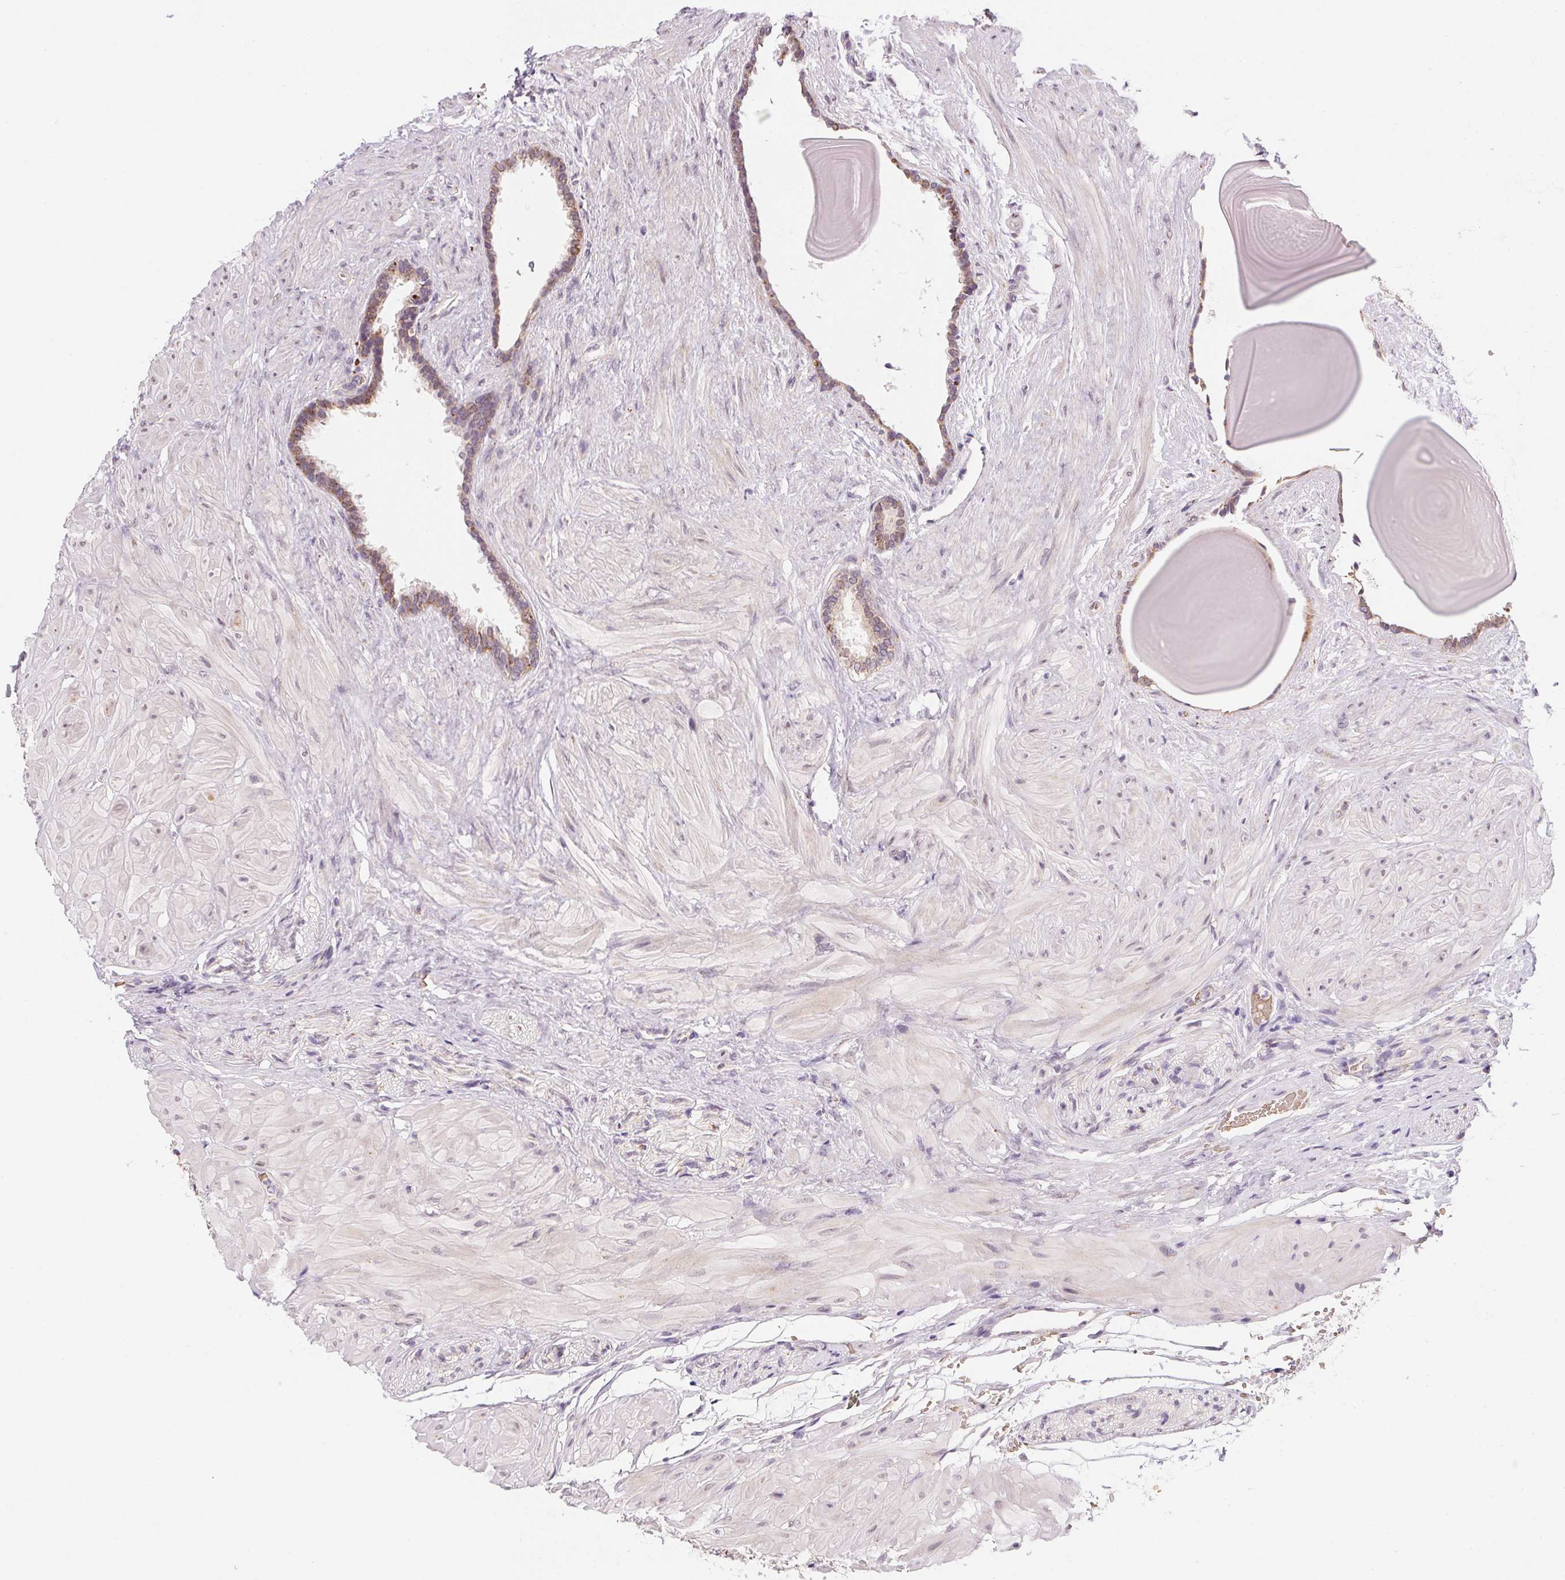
{"staining": {"intensity": "moderate", "quantity": "25%-75%", "location": "cytoplasmic/membranous"}, "tissue": "seminal vesicle", "cell_type": "Glandular cells", "image_type": "normal", "snomed": [{"axis": "morphology", "description": "Normal tissue, NOS"}, {"axis": "topography", "description": "Seminal veicle"}], "caption": "Protein expression analysis of normal human seminal vesicle reveals moderate cytoplasmic/membranous staining in about 25%-75% of glandular cells. (Brightfield microscopy of DAB IHC at high magnification).", "gene": "METTL13", "patient": {"sex": "male", "age": 57}}